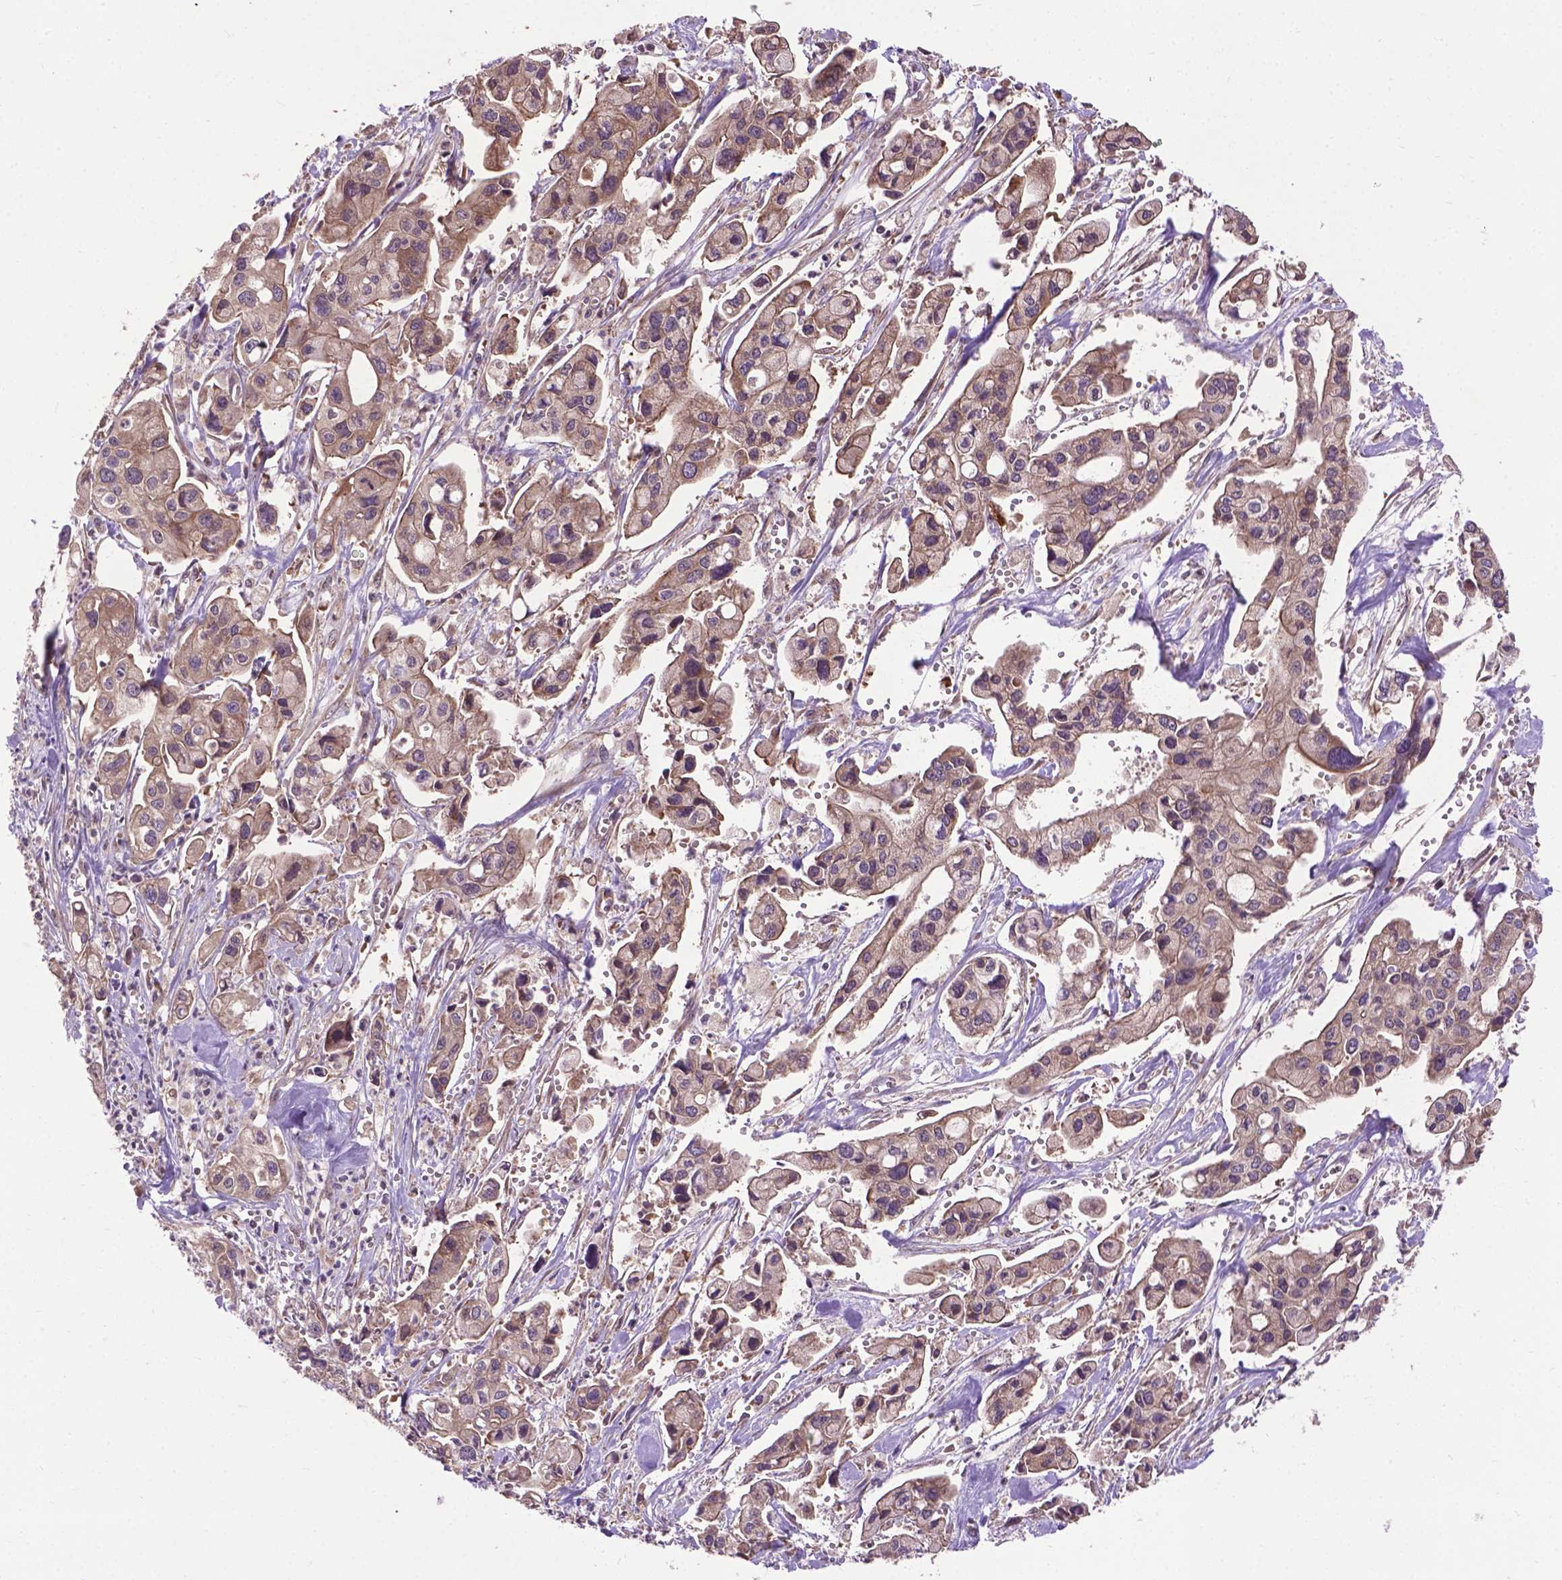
{"staining": {"intensity": "moderate", "quantity": ">75%", "location": "cytoplasmic/membranous"}, "tissue": "pancreatic cancer", "cell_type": "Tumor cells", "image_type": "cancer", "snomed": [{"axis": "morphology", "description": "Adenocarcinoma, NOS"}, {"axis": "topography", "description": "Pancreas"}], "caption": "Protein staining reveals moderate cytoplasmic/membranous positivity in approximately >75% of tumor cells in adenocarcinoma (pancreatic).", "gene": "ZNF616", "patient": {"sex": "male", "age": 70}}